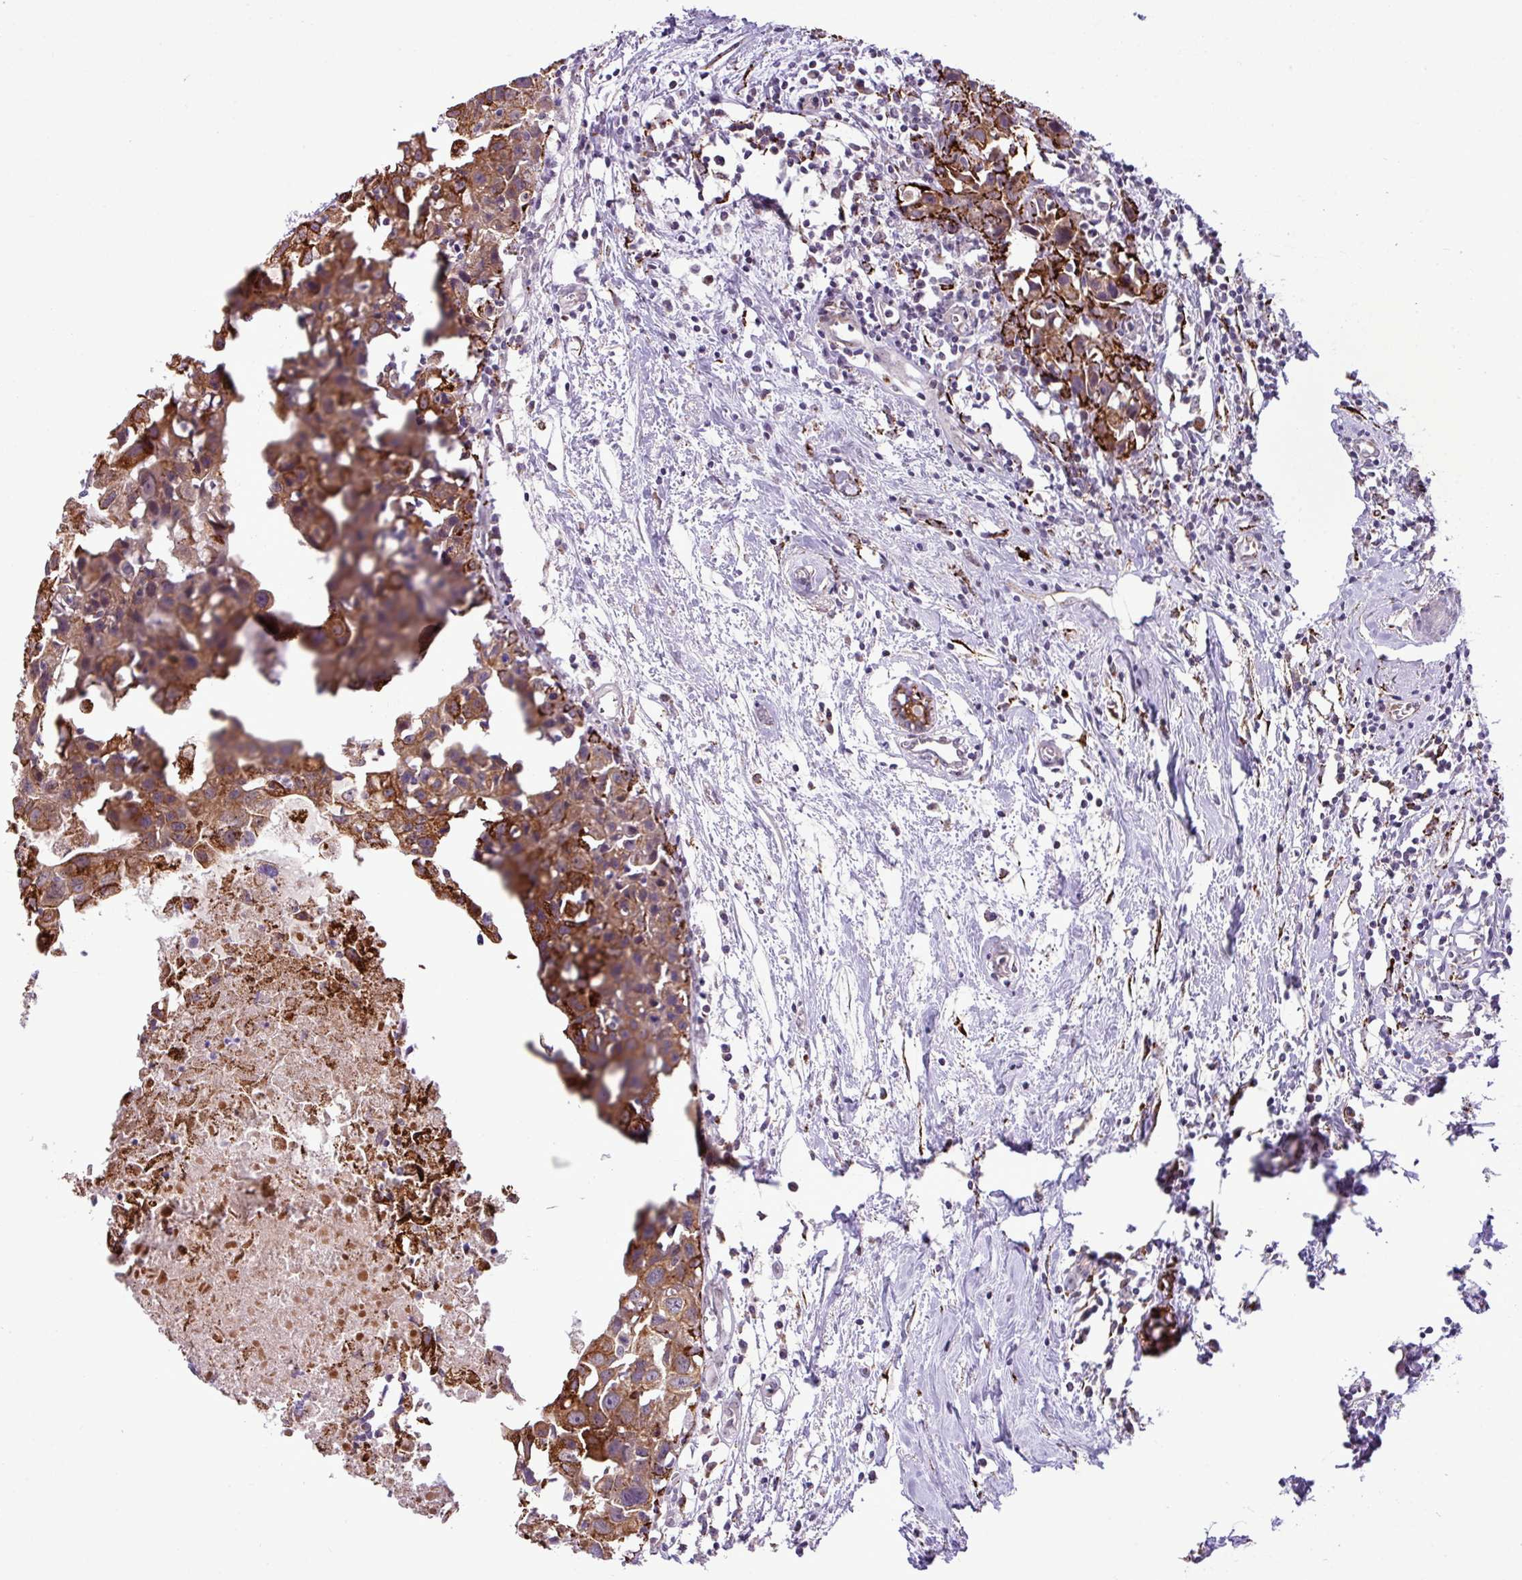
{"staining": {"intensity": "moderate", "quantity": ">75%", "location": "cytoplasmic/membranous"}, "tissue": "breast cancer", "cell_type": "Tumor cells", "image_type": "cancer", "snomed": [{"axis": "morphology", "description": "Carcinoma, NOS"}, {"axis": "topography", "description": "Breast"}], "caption": "Immunohistochemistry image of breast carcinoma stained for a protein (brown), which shows medium levels of moderate cytoplasmic/membranous expression in approximately >75% of tumor cells.", "gene": "SGPP1", "patient": {"sex": "female", "age": 60}}